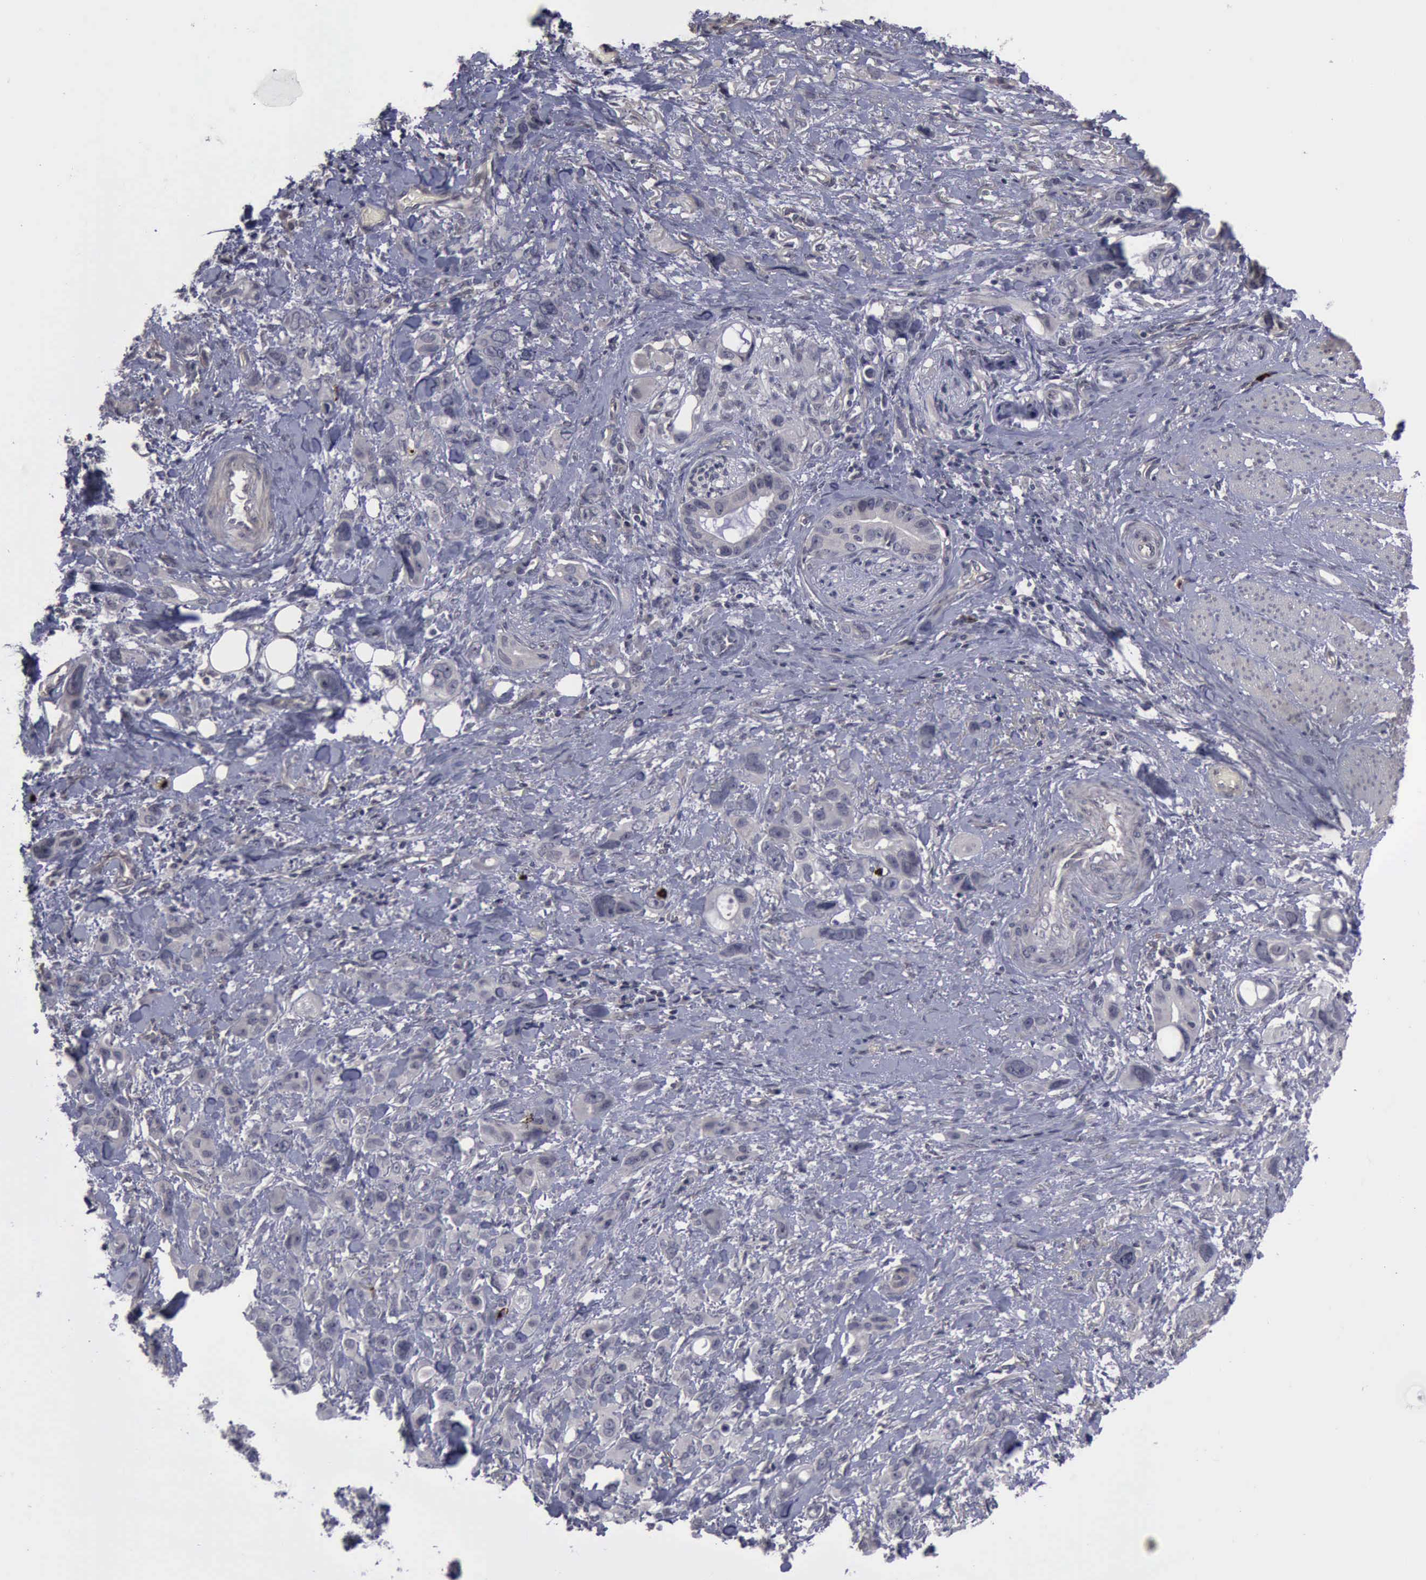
{"staining": {"intensity": "negative", "quantity": "none", "location": "none"}, "tissue": "stomach cancer", "cell_type": "Tumor cells", "image_type": "cancer", "snomed": [{"axis": "morphology", "description": "Adenocarcinoma, NOS"}, {"axis": "topography", "description": "Stomach, upper"}], "caption": "Histopathology image shows no protein positivity in tumor cells of stomach adenocarcinoma tissue.", "gene": "MMP9", "patient": {"sex": "male", "age": 47}}